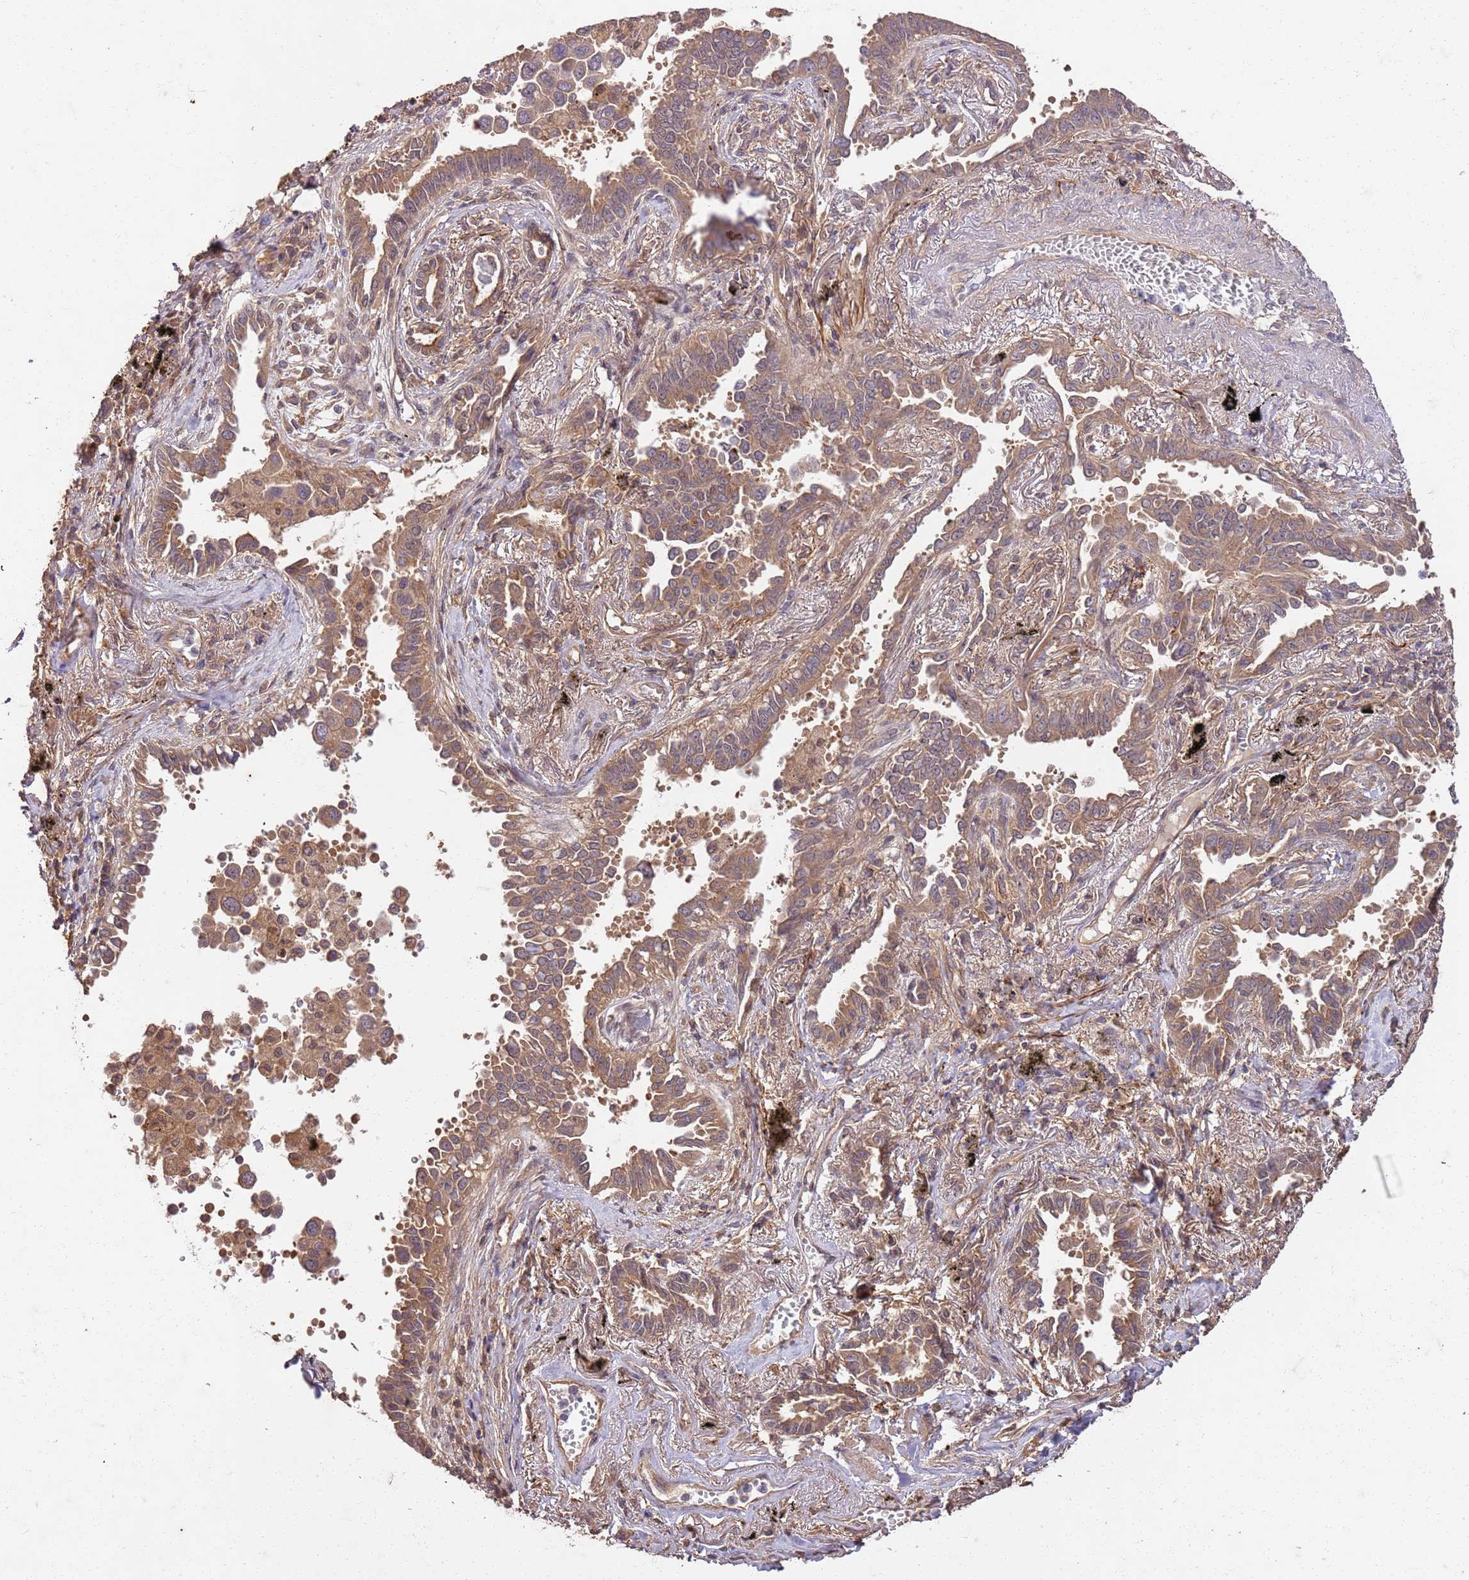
{"staining": {"intensity": "moderate", "quantity": ">75%", "location": "cytoplasmic/membranous"}, "tissue": "lung cancer", "cell_type": "Tumor cells", "image_type": "cancer", "snomed": [{"axis": "morphology", "description": "Adenocarcinoma, NOS"}, {"axis": "topography", "description": "Lung"}], "caption": "Immunohistochemistry (IHC) of human lung cancer shows medium levels of moderate cytoplasmic/membranous expression in about >75% of tumor cells.", "gene": "UBE3A", "patient": {"sex": "male", "age": 67}}